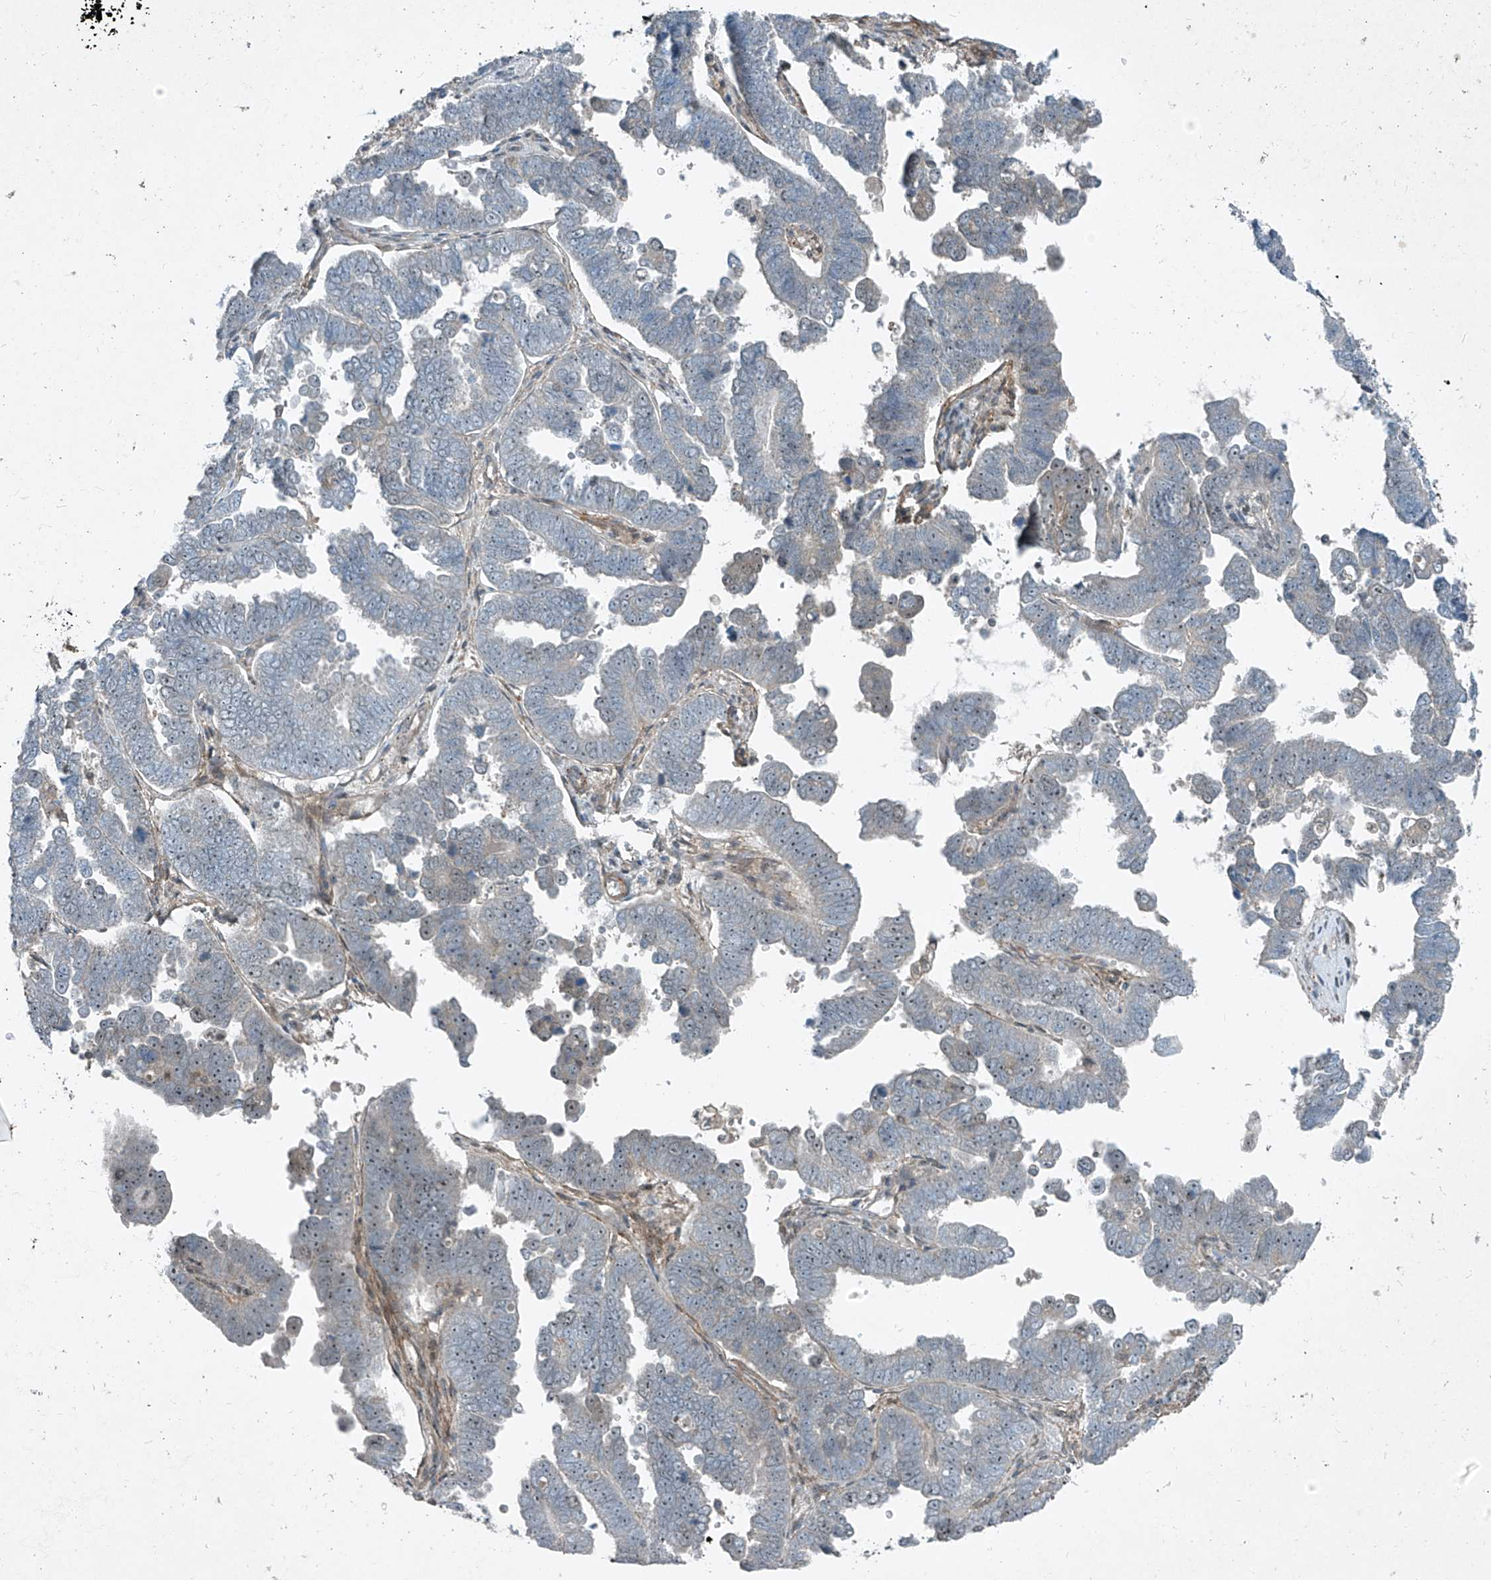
{"staining": {"intensity": "negative", "quantity": "none", "location": "none"}, "tissue": "endometrial cancer", "cell_type": "Tumor cells", "image_type": "cancer", "snomed": [{"axis": "morphology", "description": "Adenocarcinoma, NOS"}, {"axis": "topography", "description": "Endometrium"}], "caption": "Tumor cells show no significant protein expression in endometrial adenocarcinoma.", "gene": "PPCS", "patient": {"sex": "female", "age": 75}}